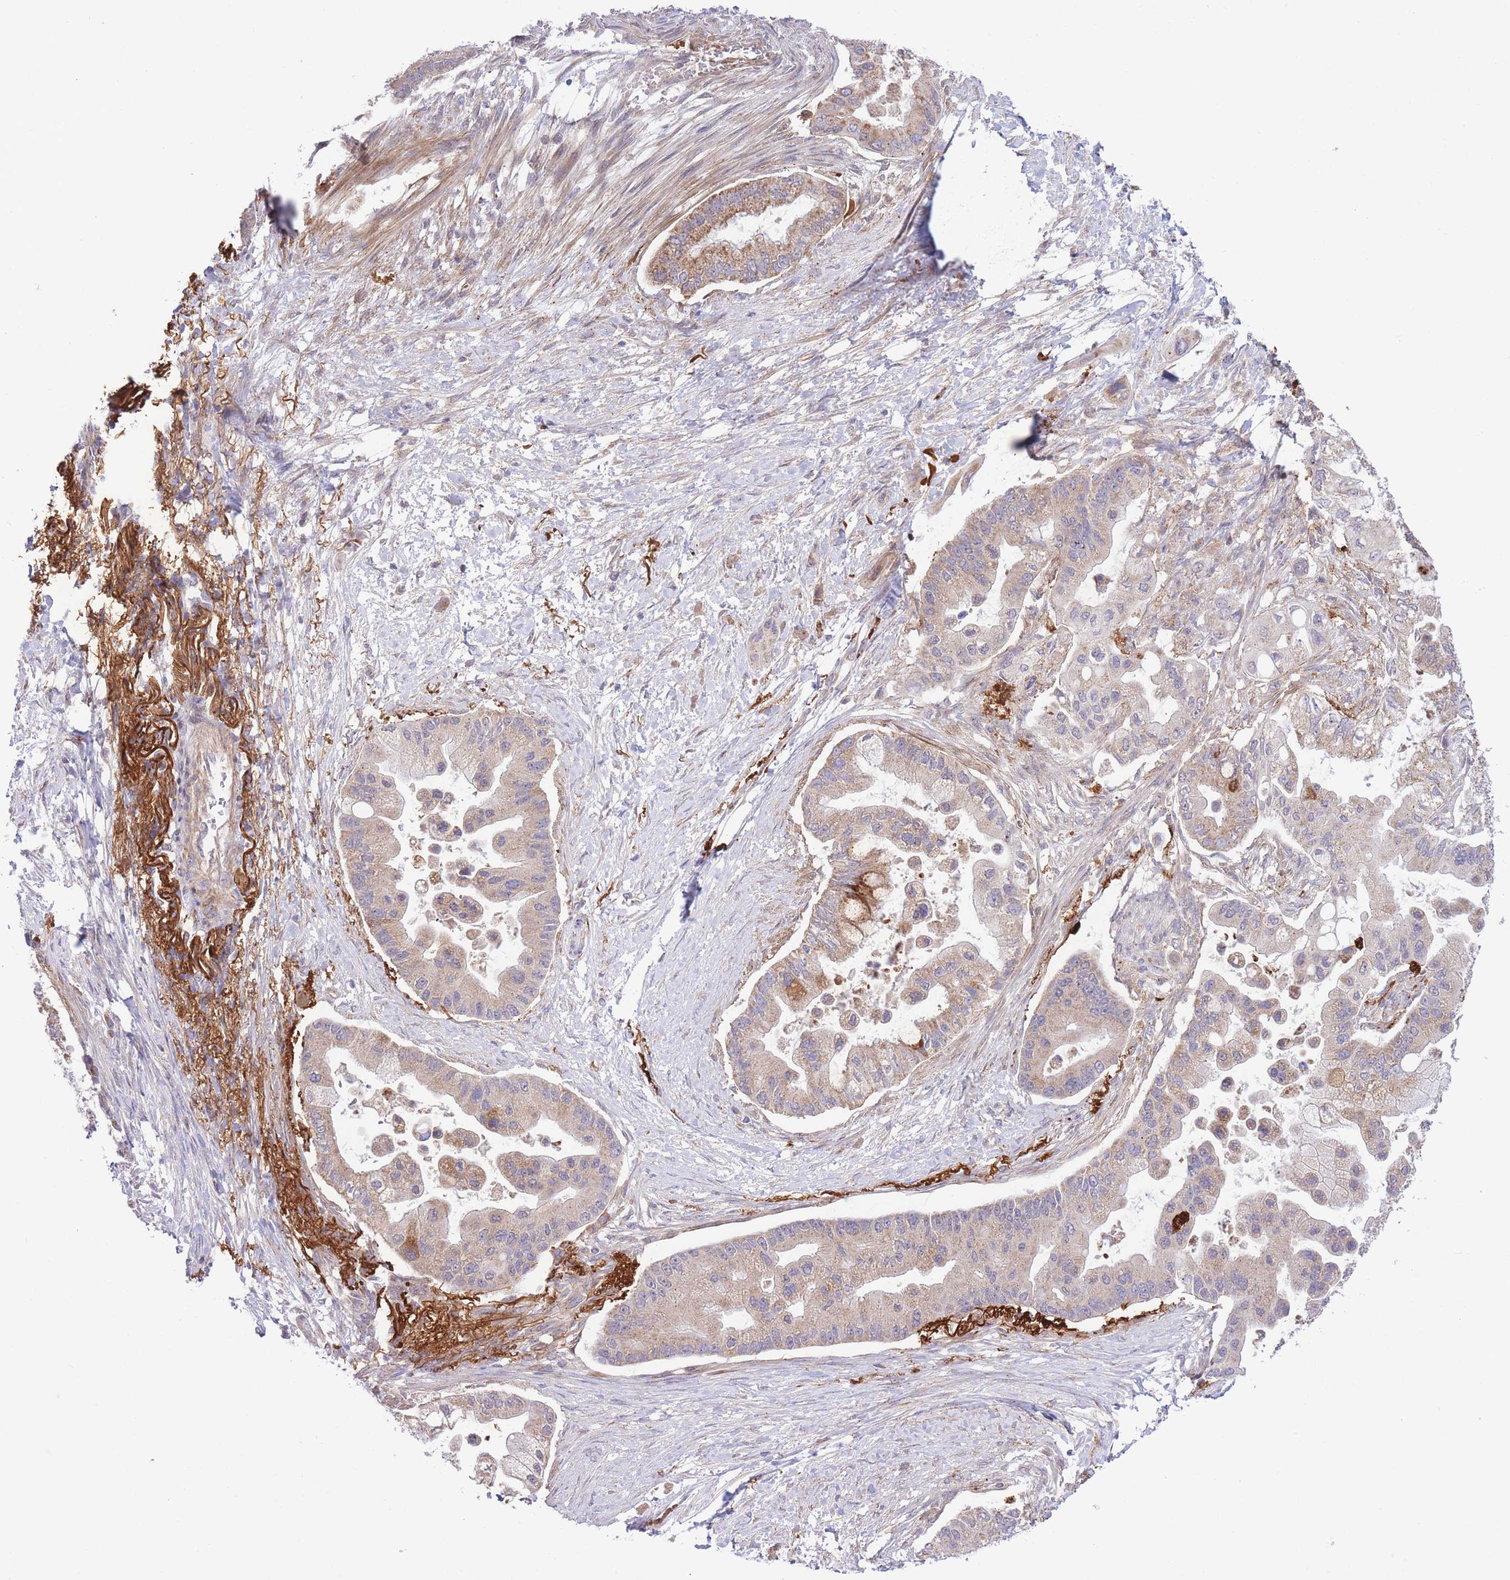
{"staining": {"intensity": "weak", "quantity": ">75%", "location": "cytoplasmic/membranous"}, "tissue": "pancreatic cancer", "cell_type": "Tumor cells", "image_type": "cancer", "snomed": [{"axis": "morphology", "description": "Adenocarcinoma, NOS"}, {"axis": "topography", "description": "Pancreas"}], "caption": "Protein expression analysis of human pancreatic cancer (adenocarcinoma) reveals weak cytoplasmic/membranous expression in about >75% of tumor cells.", "gene": "ATP13A2", "patient": {"sex": "male", "age": 57}}